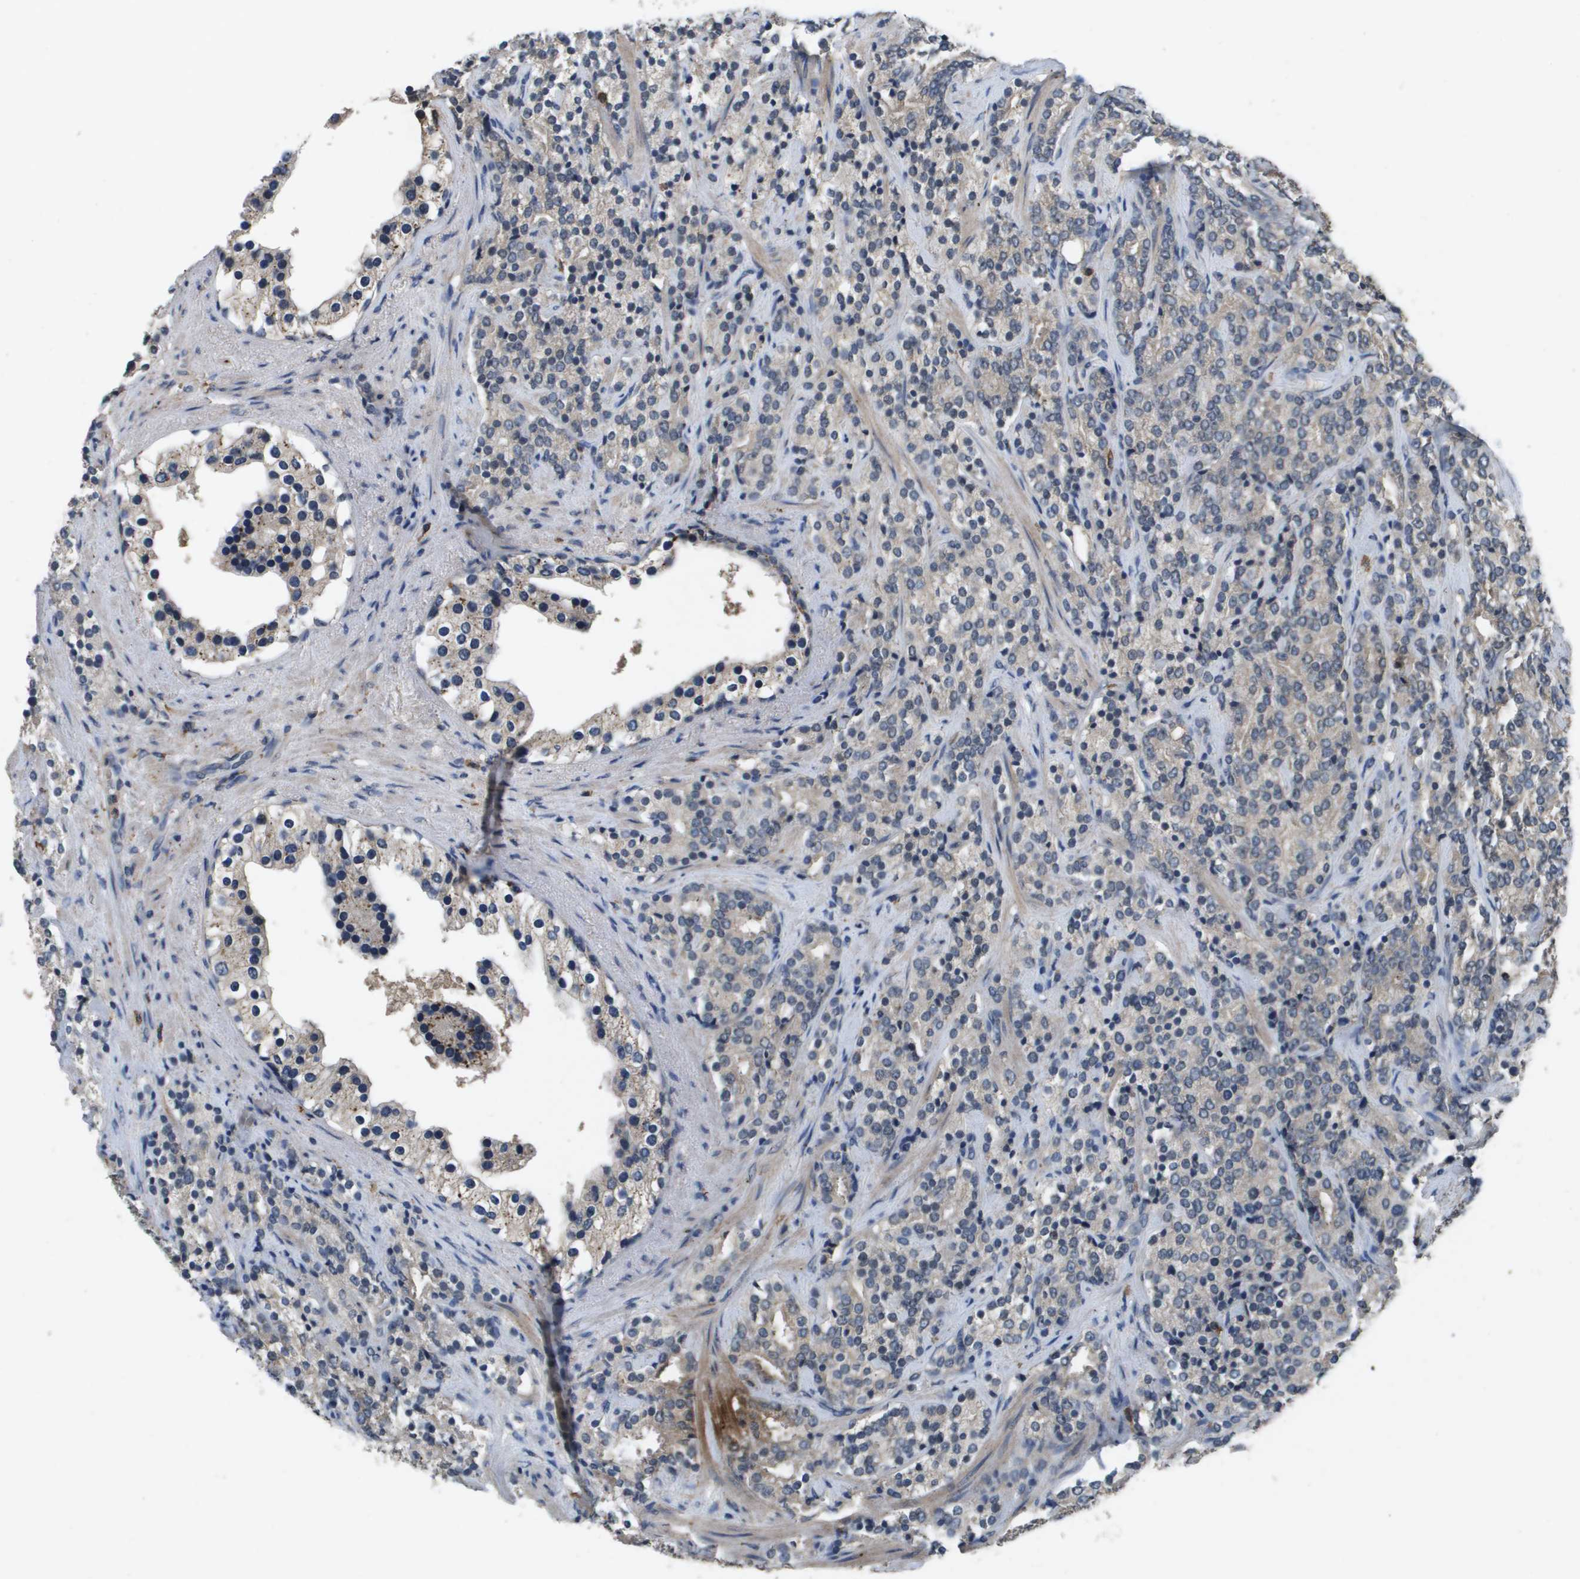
{"staining": {"intensity": "weak", "quantity": "<25%", "location": "cytoplasmic/membranous"}, "tissue": "prostate cancer", "cell_type": "Tumor cells", "image_type": "cancer", "snomed": [{"axis": "morphology", "description": "Adenocarcinoma, High grade"}, {"axis": "topography", "description": "Prostate"}], "caption": "High power microscopy histopathology image of an immunohistochemistry (IHC) micrograph of high-grade adenocarcinoma (prostate), revealing no significant expression in tumor cells.", "gene": "PROC", "patient": {"sex": "male", "age": 71}}